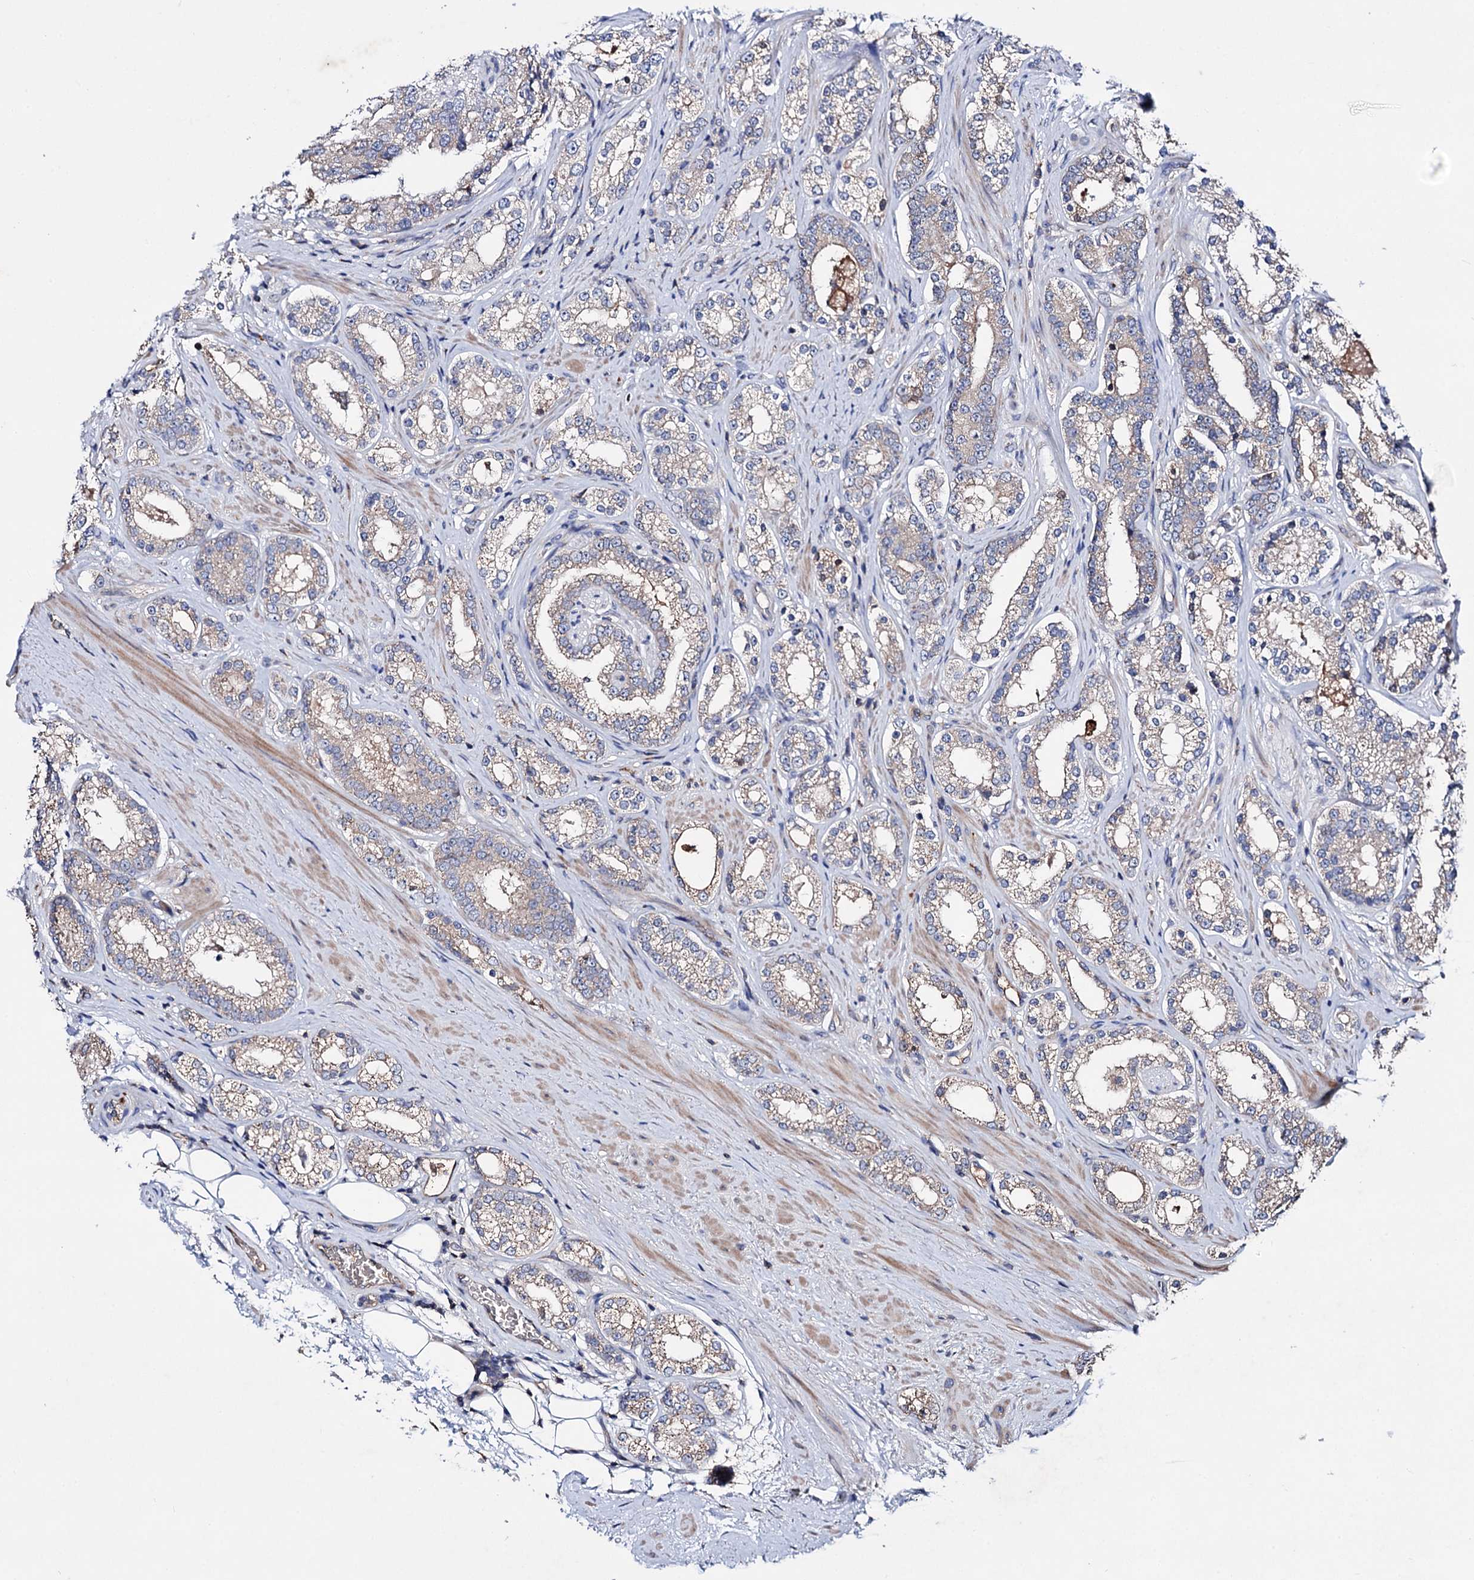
{"staining": {"intensity": "weak", "quantity": "25%-75%", "location": "cytoplasmic/membranous"}, "tissue": "prostate cancer", "cell_type": "Tumor cells", "image_type": "cancer", "snomed": [{"axis": "morphology", "description": "Normal tissue, NOS"}, {"axis": "morphology", "description": "Adenocarcinoma, High grade"}, {"axis": "topography", "description": "Prostate"}], "caption": "Prostate cancer stained with DAB (3,3'-diaminobenzidine) IHC demonstrates low levels of weak cytoplasmic/membranous positivity in about 25%-75% of tumor cells.", "gene": "CLPB", "patient": {"sex": "male", "age": 83}}